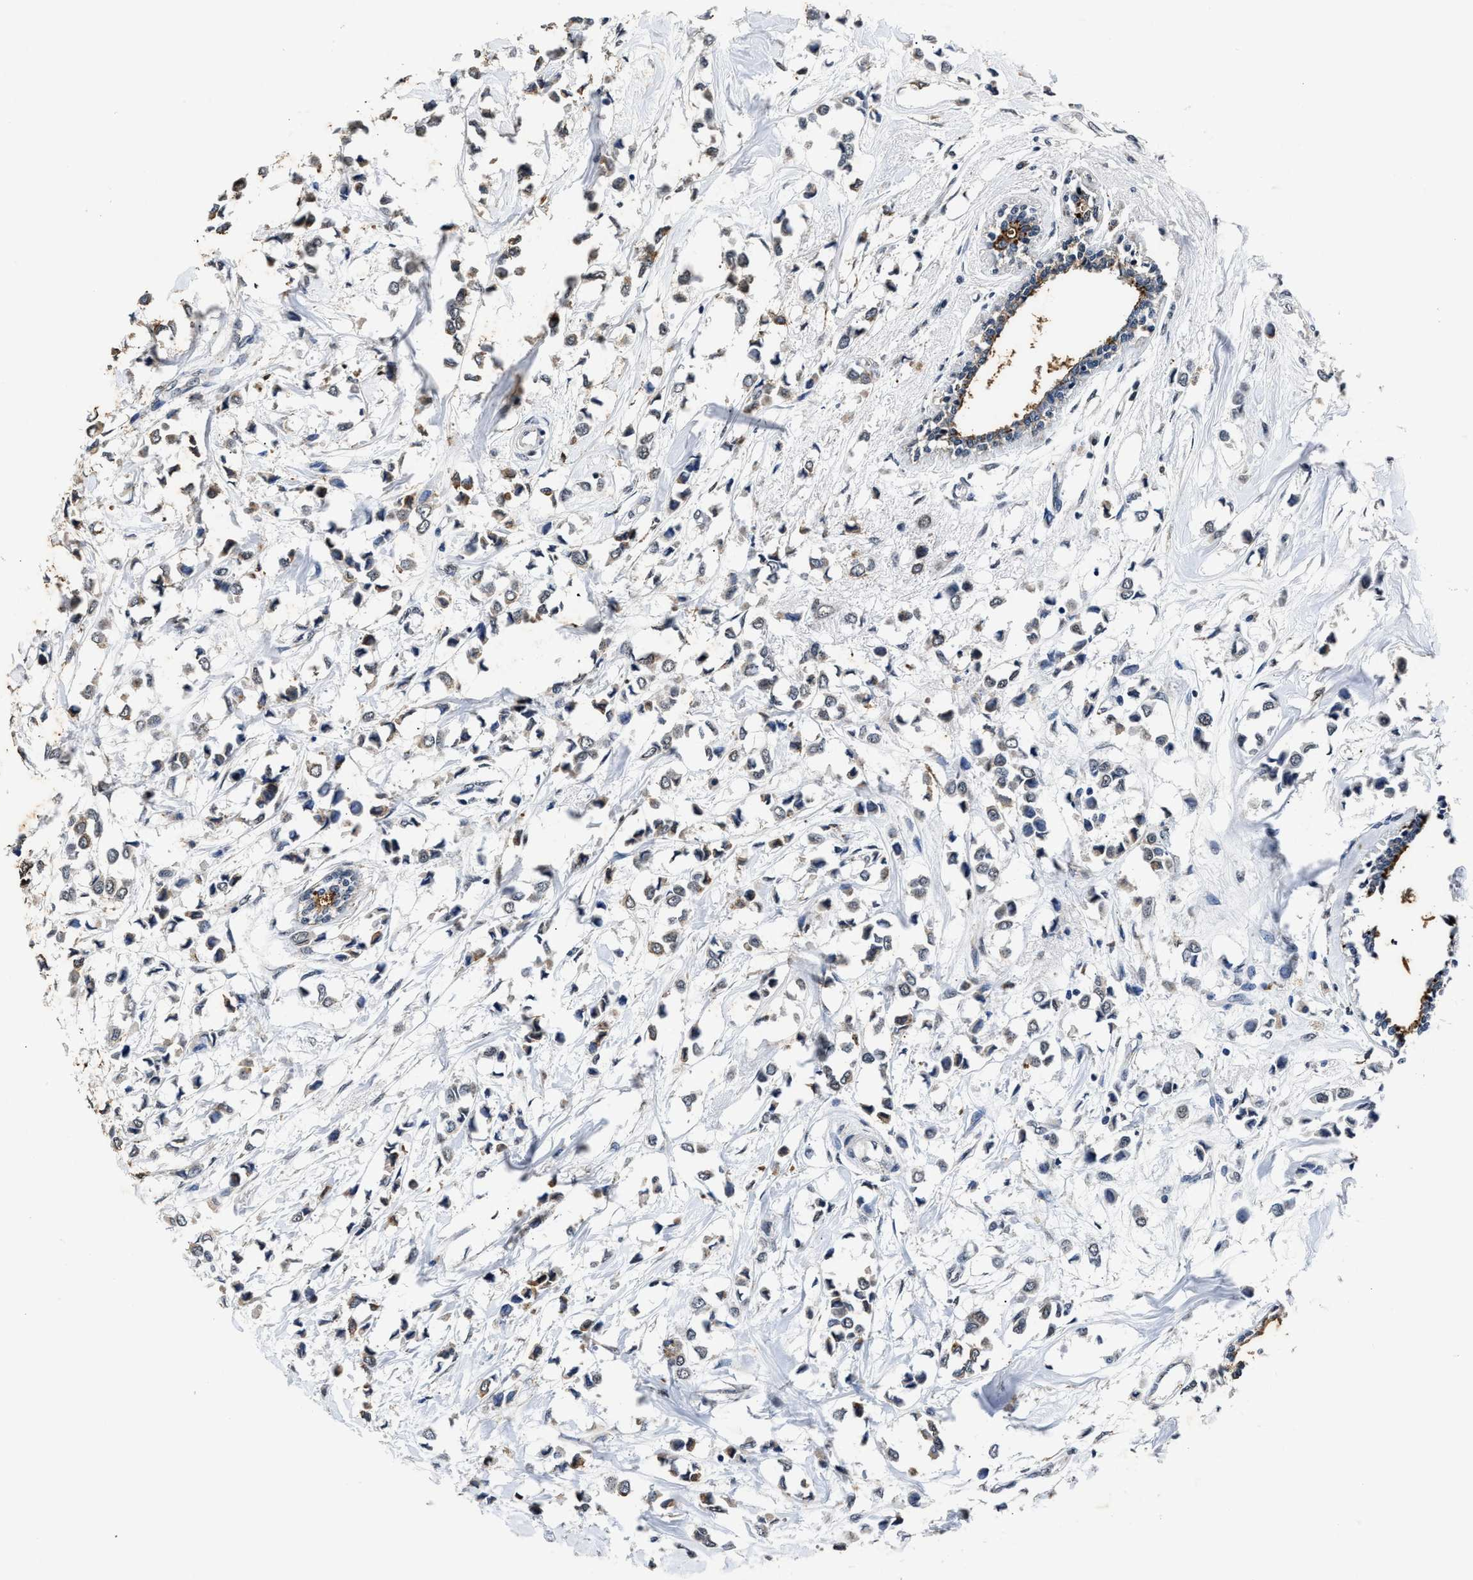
{"staining": {"intensity": "weak", "quantity": "<25%", "location": "cytoplasmic/membranous"}, "tissue": "breast cancer", "cell_type": "Tumor cells", "image_type": "cancer", "snomed": [{"axis": "morphology", "description": "Lobular carcinoma"}, {"axis": "topography", "description": "Breast"}], "caption": "IHC of human lobular carcinoma (breast) displays no staining in tumor cells.", "gene": "ACOX1", "patient": {"sex": "female", "age": 51}}